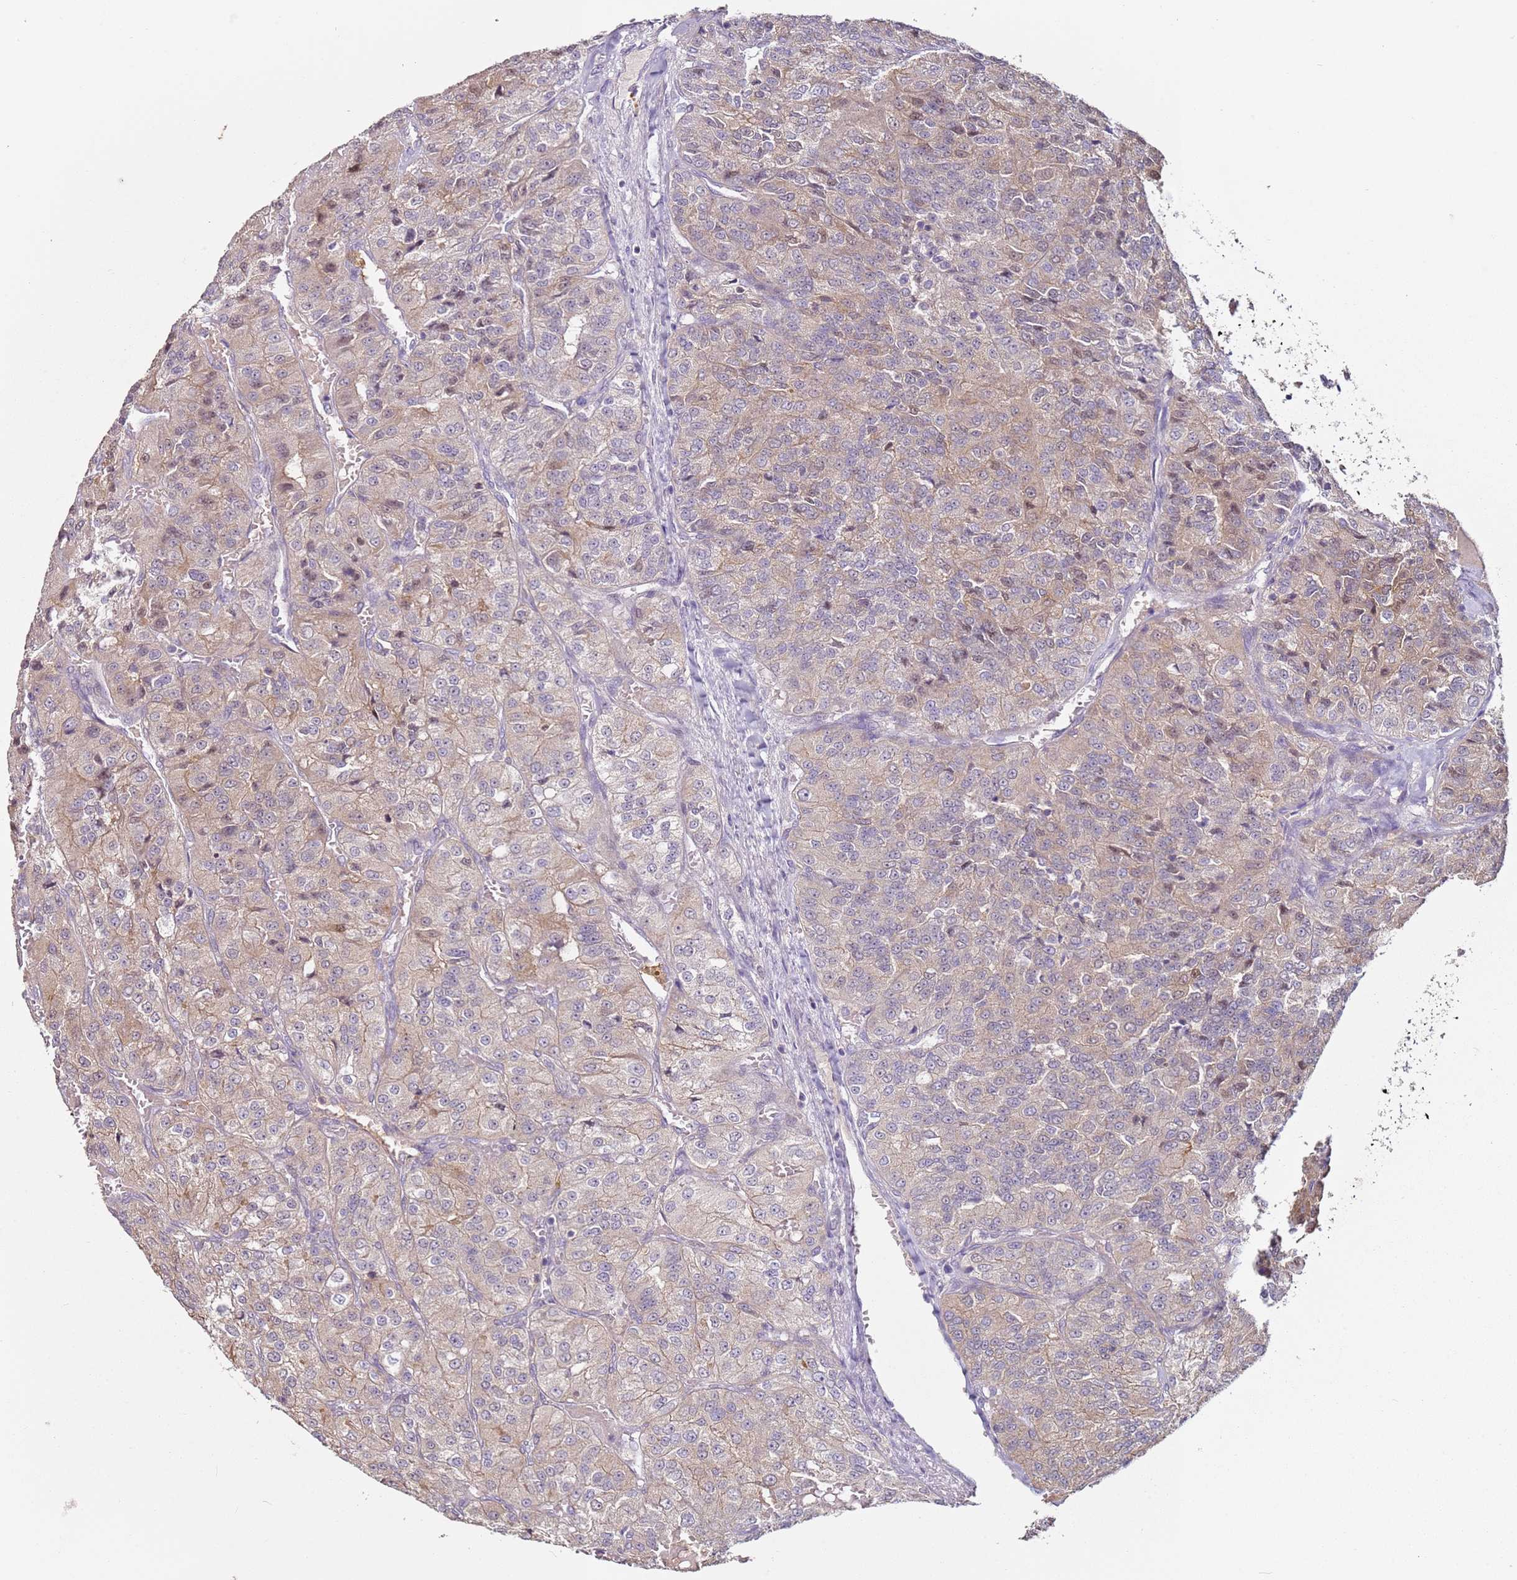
{"staining": {"intensity": "weak", "quantity": "<25%", "location": "cytoplasmic/membranous"}, "tissue": "renal cancer", "cell_type": "Tumor cells", "image_type": "cancer", "snomed": [{"axis": "morphology", "description": "Adenocarcinoma, NOS"}, {"axis": "topography", "description": "Kidney"}], "caption": "IHC histopathology image of human renal cancer stained for a protein (brown), which reveals no staining in tumor cells.", "gene": "MDH1", "patient": {"sex": "female", "age": 63}}